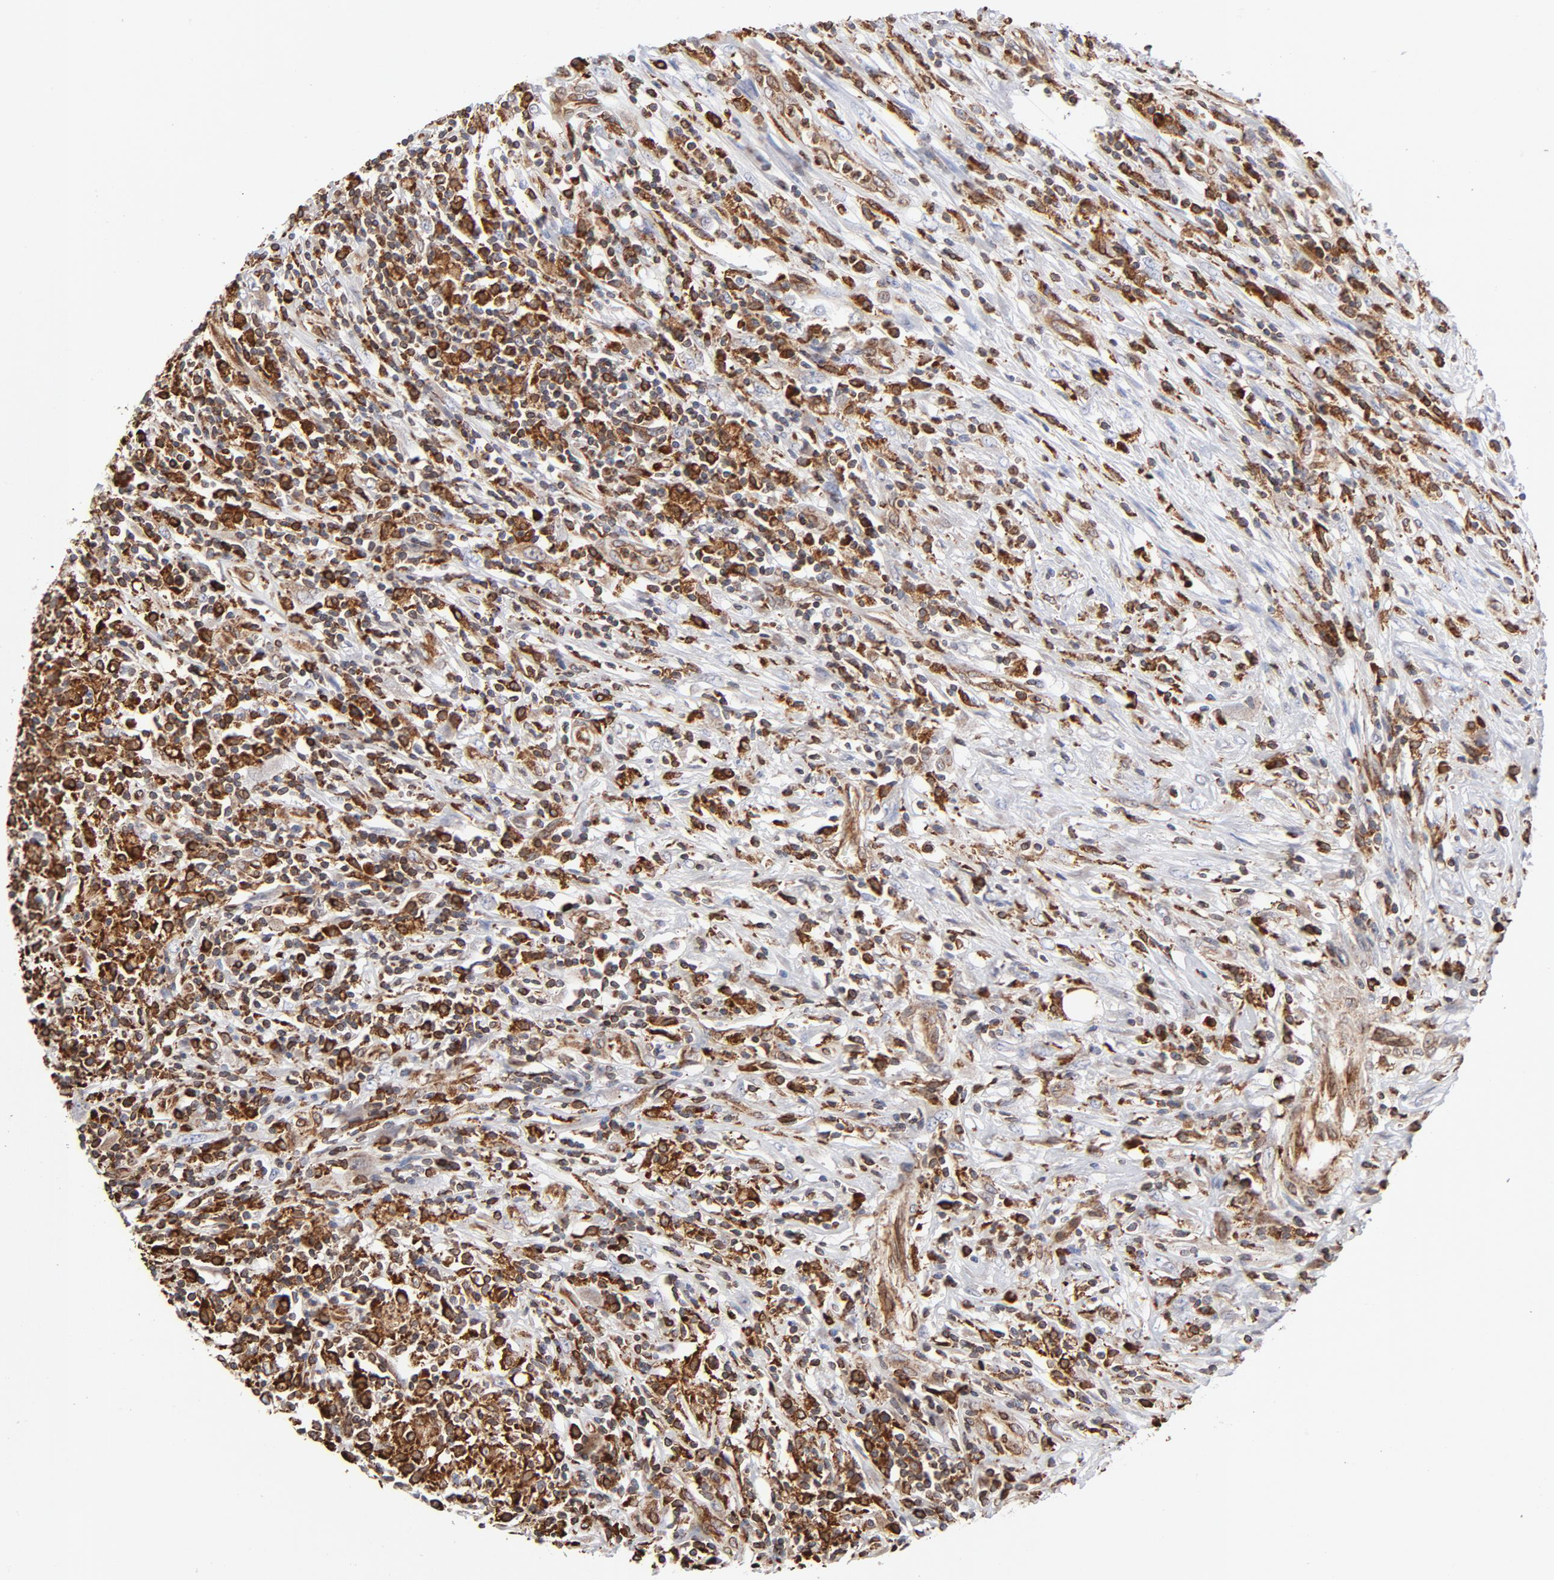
{"staining": {"intensity": "strong", "quantity": ">75%", "location": "cytoplasmic/membranous"}, "tissue": "lymphoma", "cell_type": "Tumor cells", "image_type": "cancer", "snomed": [{"axis": "morphology", "description": "Malignant lymphoma, non-Hodgkin's type, High grade"}, {"axis": "topography", "description": "Lymph node"}], "caption": "High-grade malignant lymphoma, non-Hodgkin's type stained with a brown dye displays strong cytoplasmic/membranous positive expression in approximately >75% of tumor cells.", "gene": "CANX", "patient": {"sex": "female", "age": 84}}